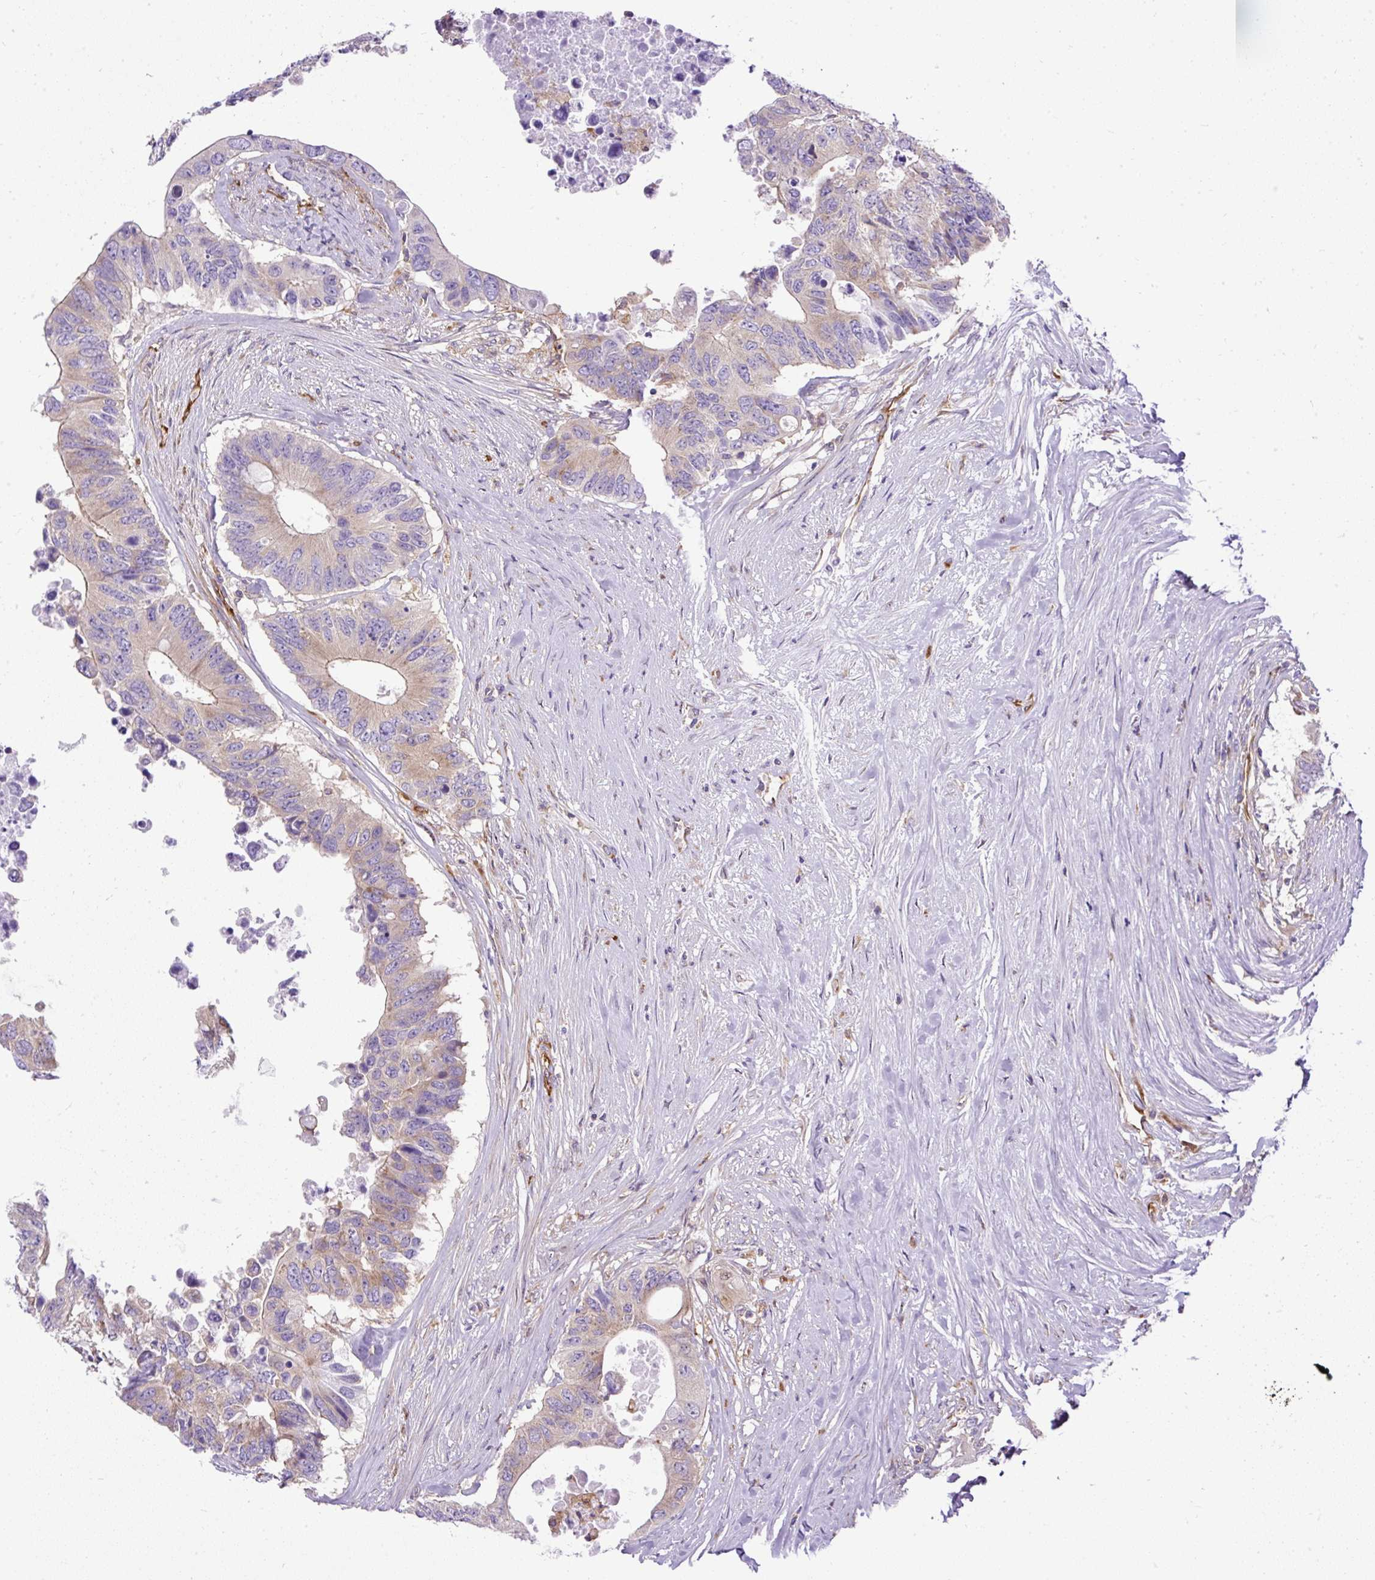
{"staining": {"intensity": "weak", "quantity": "25%-75%", "location": "cytoplasmic/membranous"}, "tissue": "colorectal cancer", "cell_type": "Tumor cells", "image_type": "cancer", "snomed": [{"axis": "morphology", "description": "Adenocarcinoma, NOS"}, {"axis": "topography", "description": "Colon"}], "caption": "Immunohistochemical staining of colorectal cancer (adenocarcinoma) displays low levels of weak cytoplasmic/membranous expression in about 25%-75% of tumor cells. (Brightfield microscopy of DAB IHC at high magnification).", "gene": "MAP1S", "patient": {"sex": "male", "age": 71}}